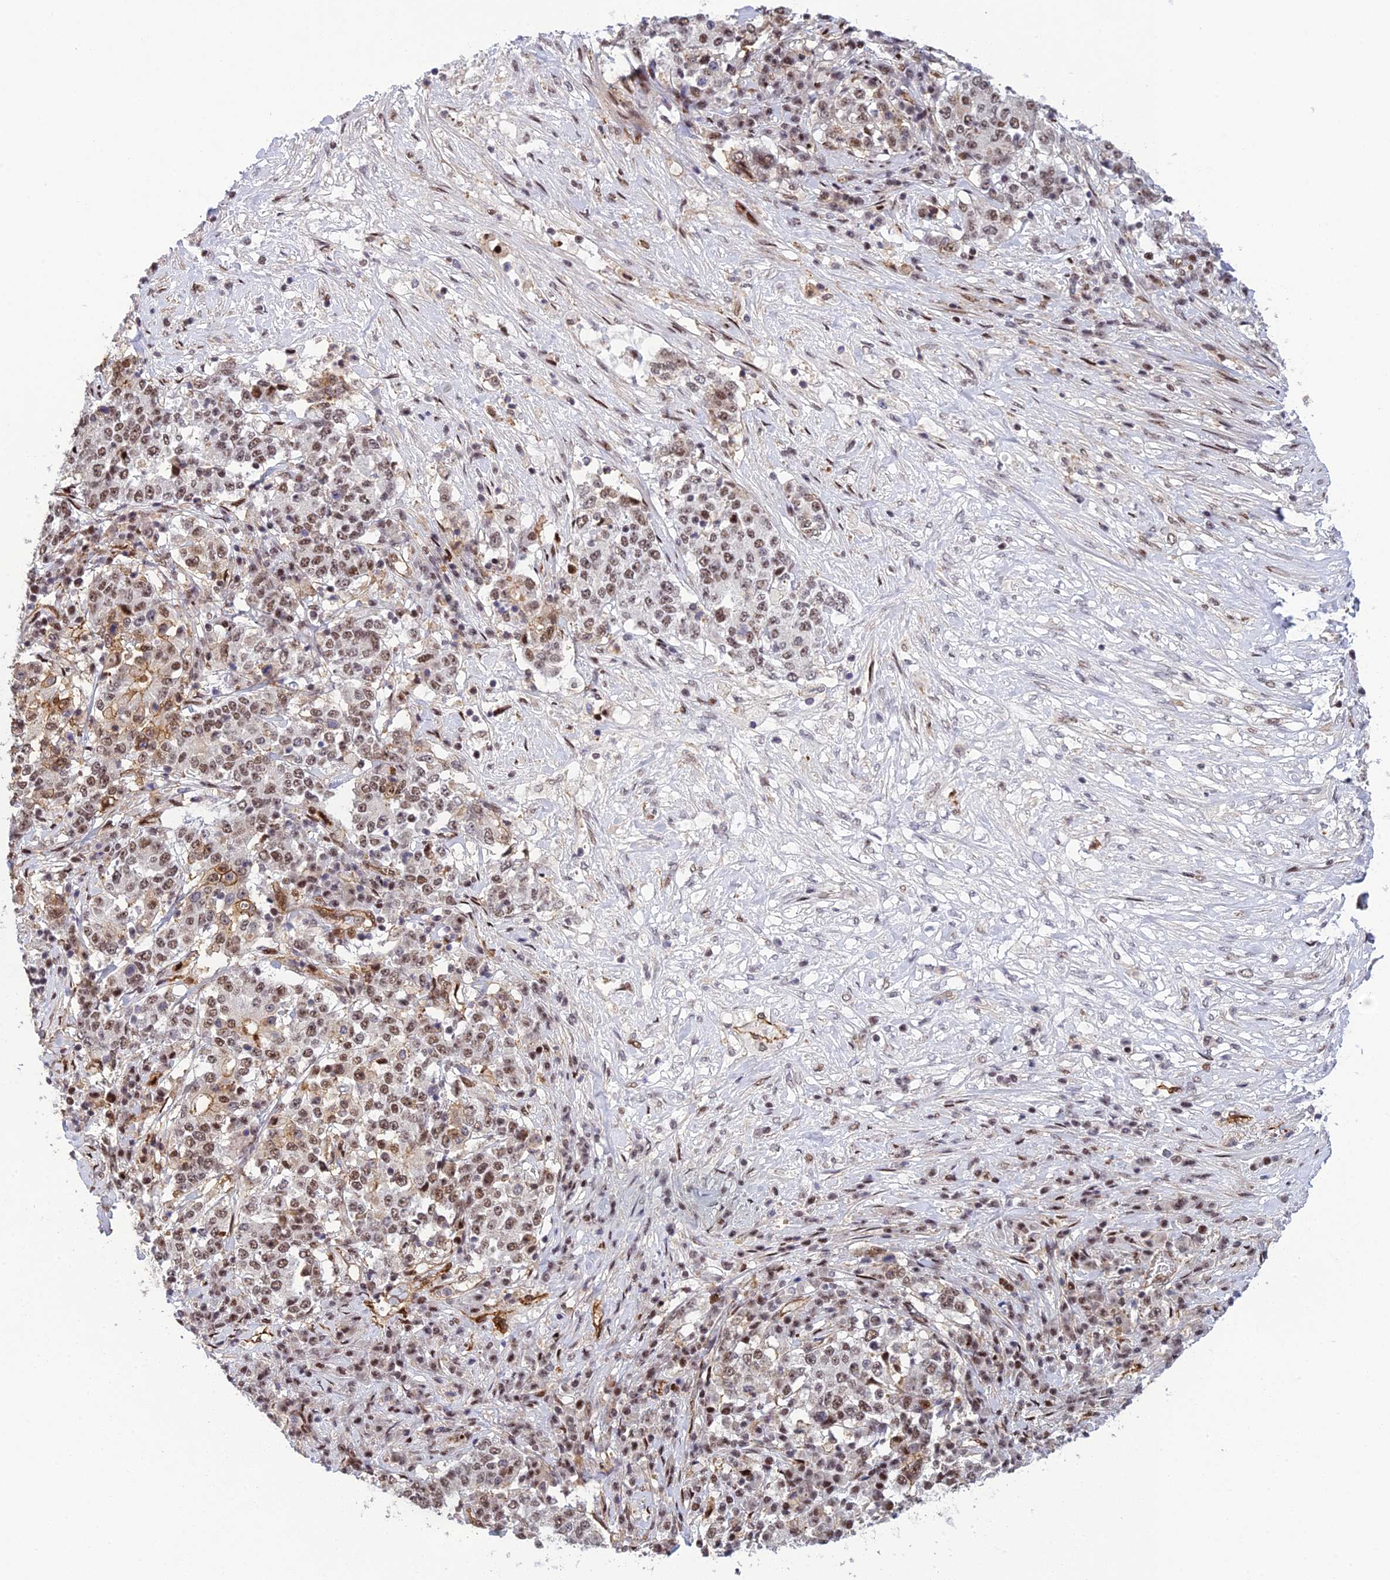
{"staining": {"intensity": "moderate", "quantity": "25%-75%", "location": "nuclear"}, "tissue": "stomach cancer", "cell_type": "Tumor cells", "image_type": "cancer", "snomed": [{"axis": "morphology", "description": "Adenocarcinoma, NOS"}, {"axis": "topography", "description": "Stomach"}], "caption": "An immunohistochemistry image of neoplastic tissue is shown. Protein staining in brown highlights moderate nuclear positivity in stomach cancer (adenocarcinoma) within tumor cells. (Stains: DAB (3,3'-diaminobenzidine) in brown, nuclei in blue, Microscopy: brightfield microscopy at high magnification).", "gene": "RANBP3", "patient": {"sex": "male", "age": 59}}